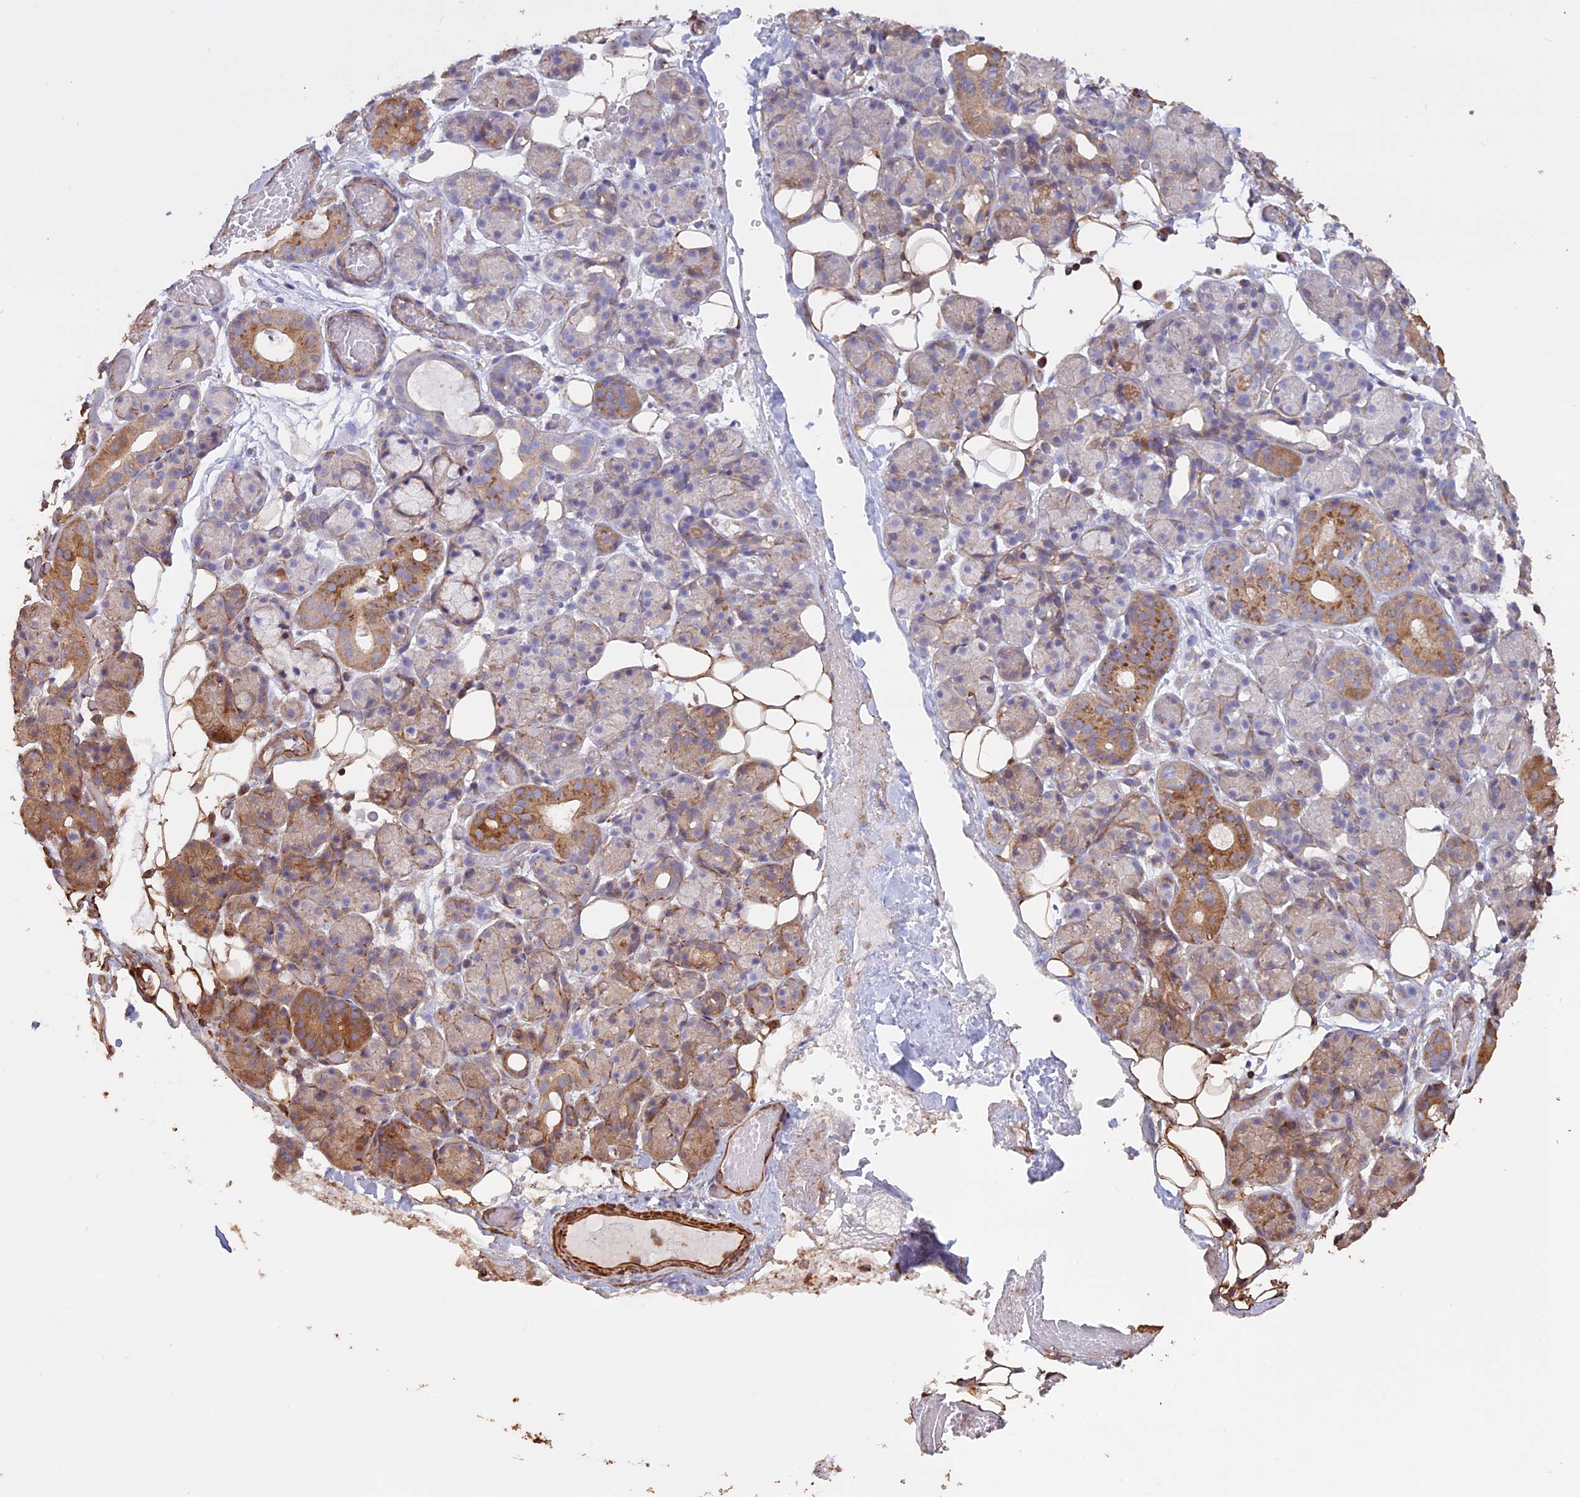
{"staining": {"intensity": "moderate", "quantity": "25%-75%", "location": "cytoplasmic/membranous"}, "tissue": "salivary gland", "cell_type": "Glandular cells", "image_type": "normal", "snomed": [{"axis": "morphology", "description": "Normal tissue, NOS"}, {"axis": "topography", "description": "Salivary gland"}], "caption": "This is a photomicrograph of immunohistochemistry (IHC) staining of benign salivary gland, which shows moderate staining in the cytoplasmic/membranous of glandular cells.", "gene": "CCDC148", "patient": {"sex": "male", "age": 63}}